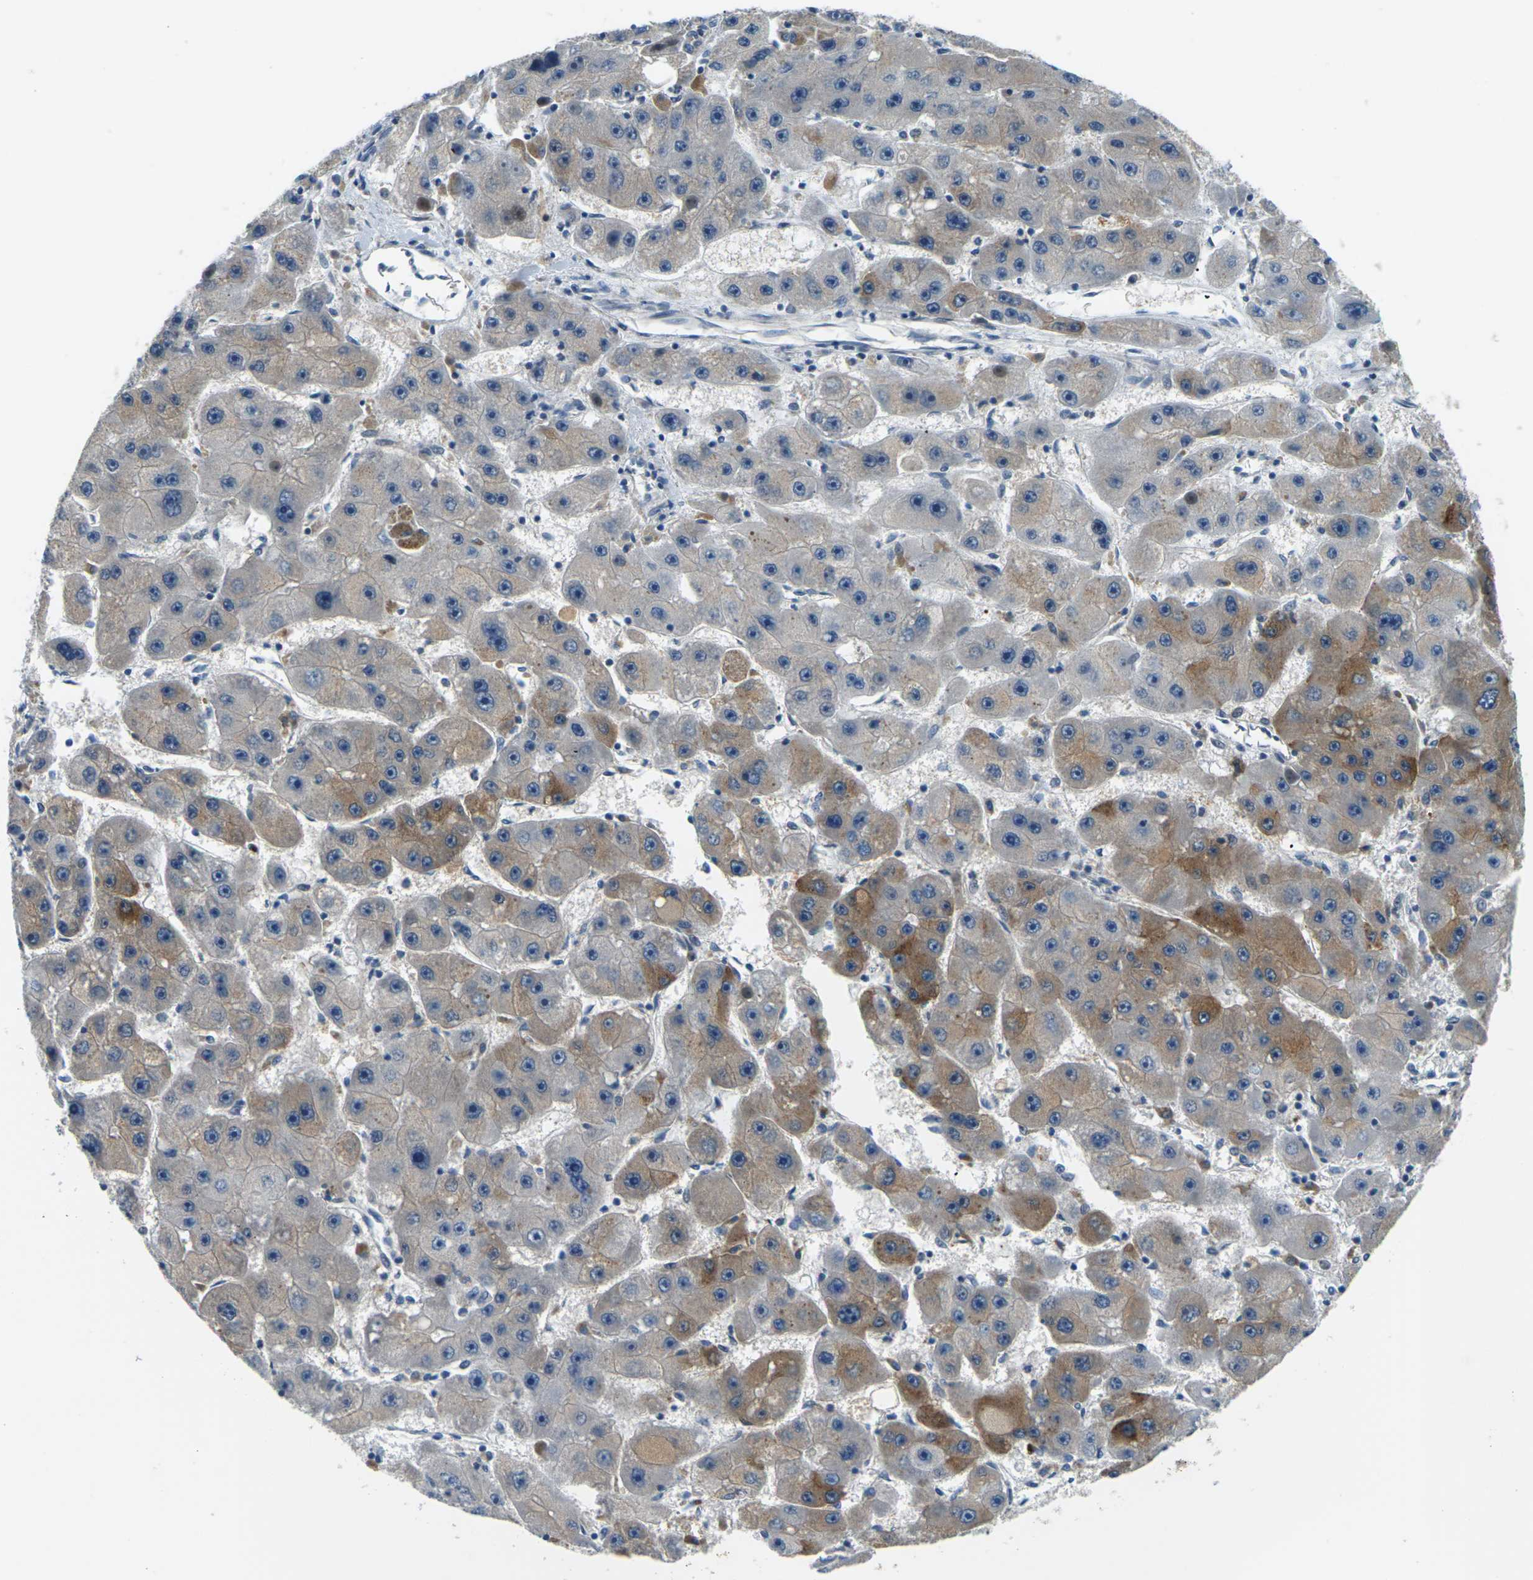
{"staining": {"intensity": "moderate", "quantity": "<25%", "location": "cytoplasmic/membranous"}, "tissue": "liver cancer", "cell_type": "Tumor cells", "image_type": "cancer", "snomed": [{"axis": "morphology", "description": "Carcinoma, Hepatocellular, NOS"}, {"axis": "topography", "description": "Liver"}], "caption": "Moderate cytoplasmic/membranous expression for a protein is identified in about <25% of tumor cells of liver cancer (hepatocellular carcinoma) using IHC.", "gene": "SLC13A3", "patient": {"sex": "female", "age": 61}}